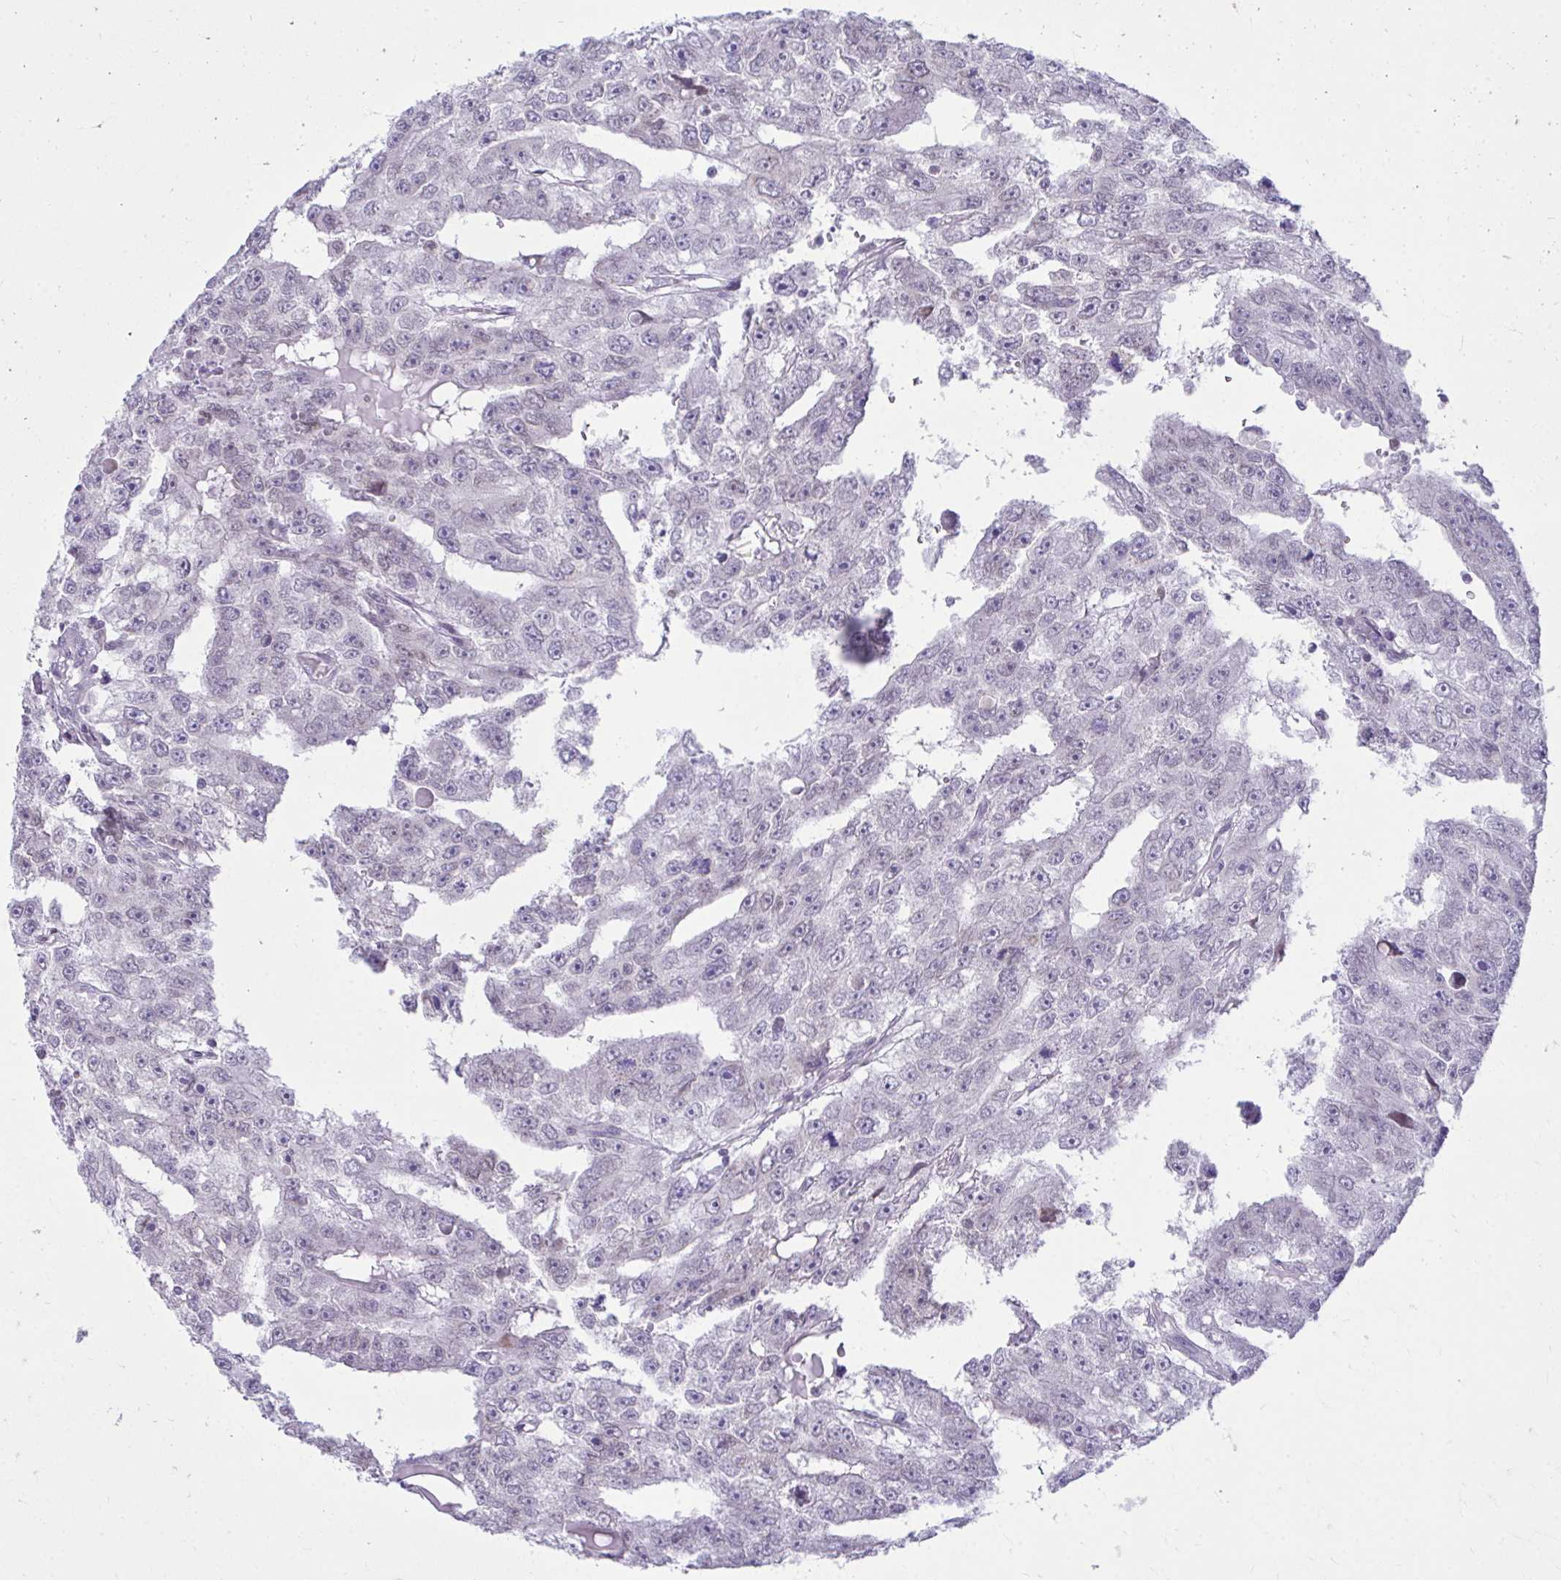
{"staining": {"intensity": "negative", "quantity": "none", "location": "none"}, "tissue": "testis cancer", "cell_type": "Tumor cells", "image_type": "cancer", "snomed": [{"axis": "morphology", "description": "Carcinoma, Embryonal, NOS"}, {"axis": "topography", "description": "Testis"}], "caption": "Tumor cells show no significant positivity in testis cancer. (DAB IHC visualized using brightfield microscopy, high magnification).", "gene": "OR7A5", "patient": {"sex": "male", "age": 20}}